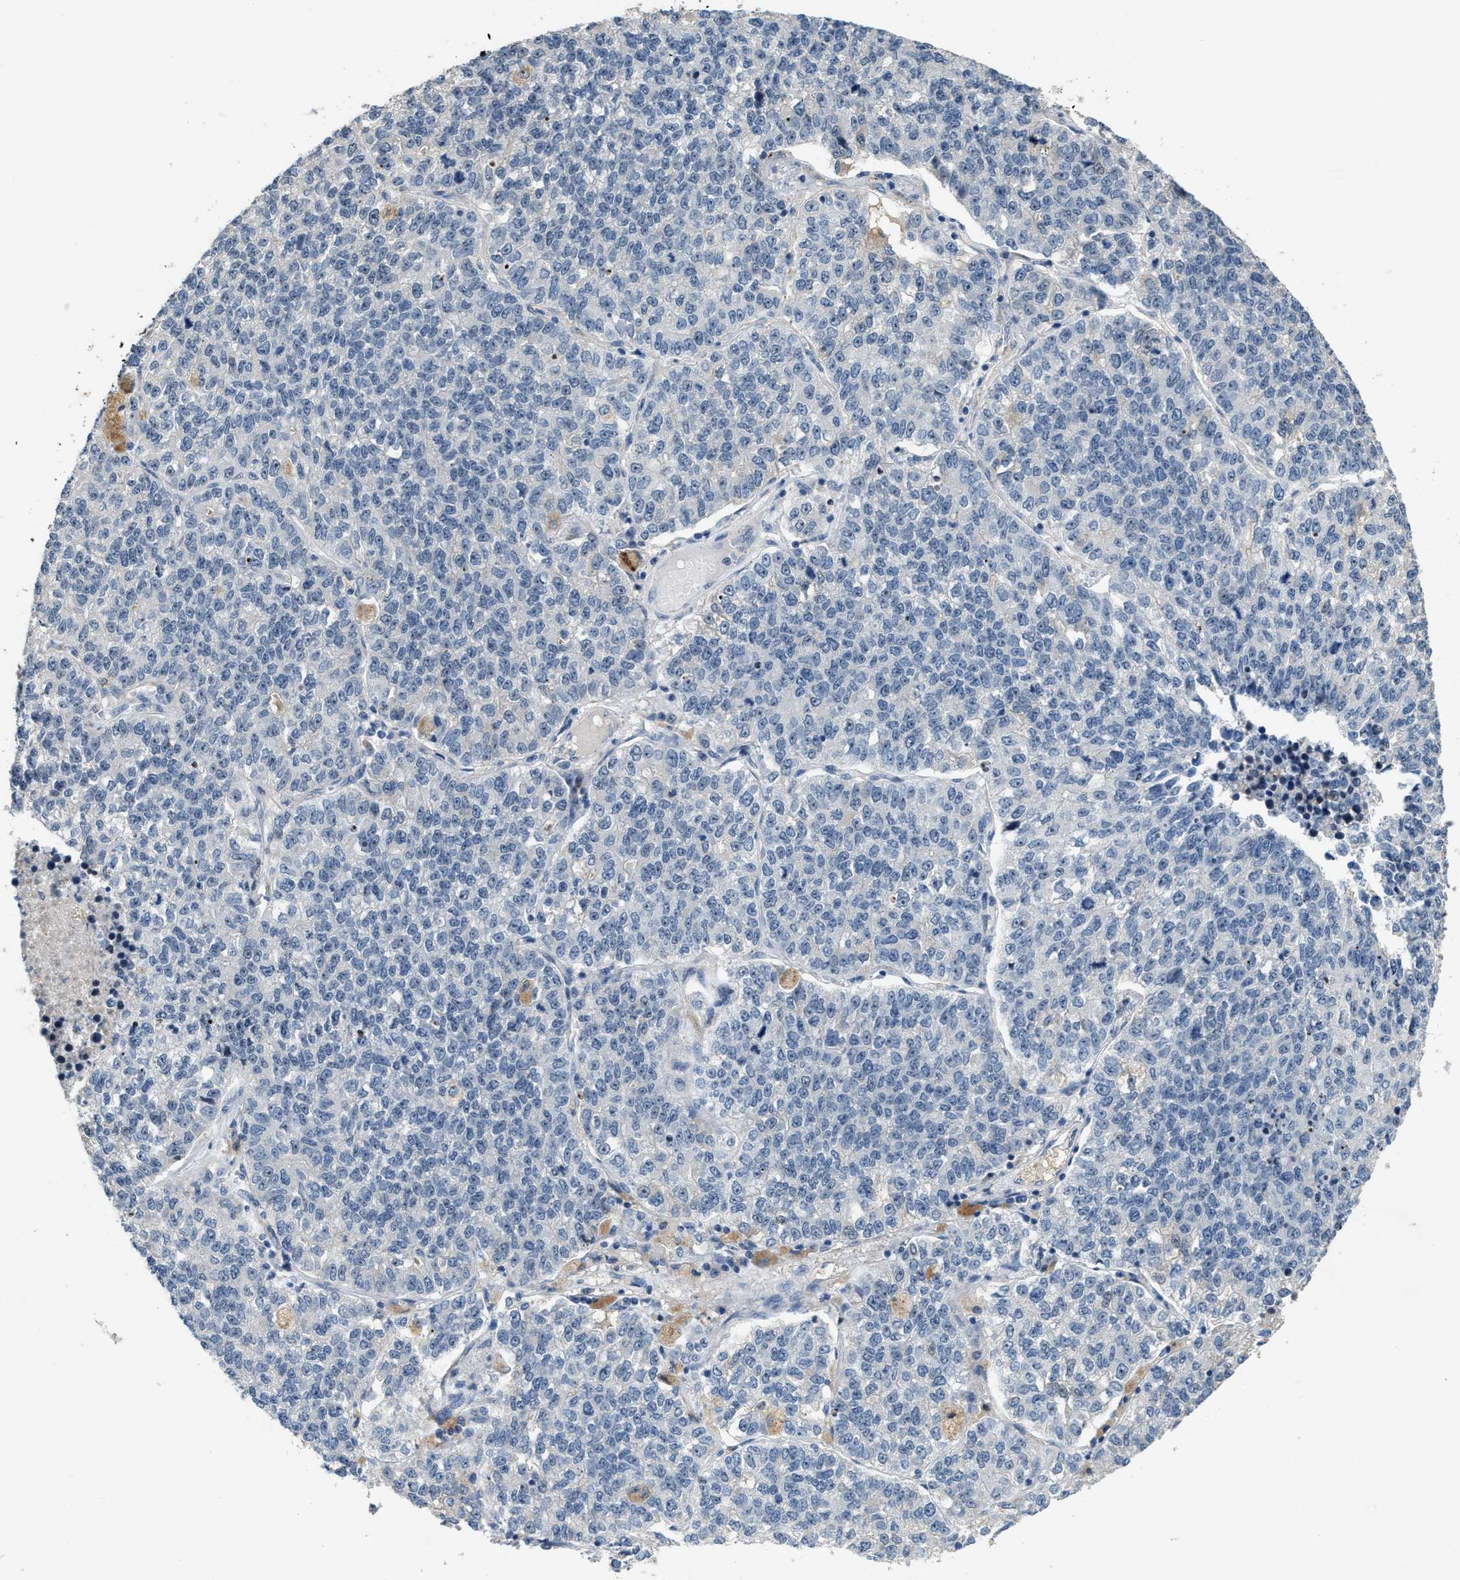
{"staining": {"intensity": "negative", "quantity": "none", "location": "none"}, "tissue": "lung cancer", "cell_type": "Tumor cells", "image_type": "cancer", "snomed": [{"axis": "morphology", "description": "Adenocarcinoma, NOS"}, {"axis": "topography", "description": "Lung"}], "caption": "Tumor cells show no significant staining in adenocarcinoma (lung).", "gene": "ZNF783", "patient": {"sex": "male", "age": 49}}